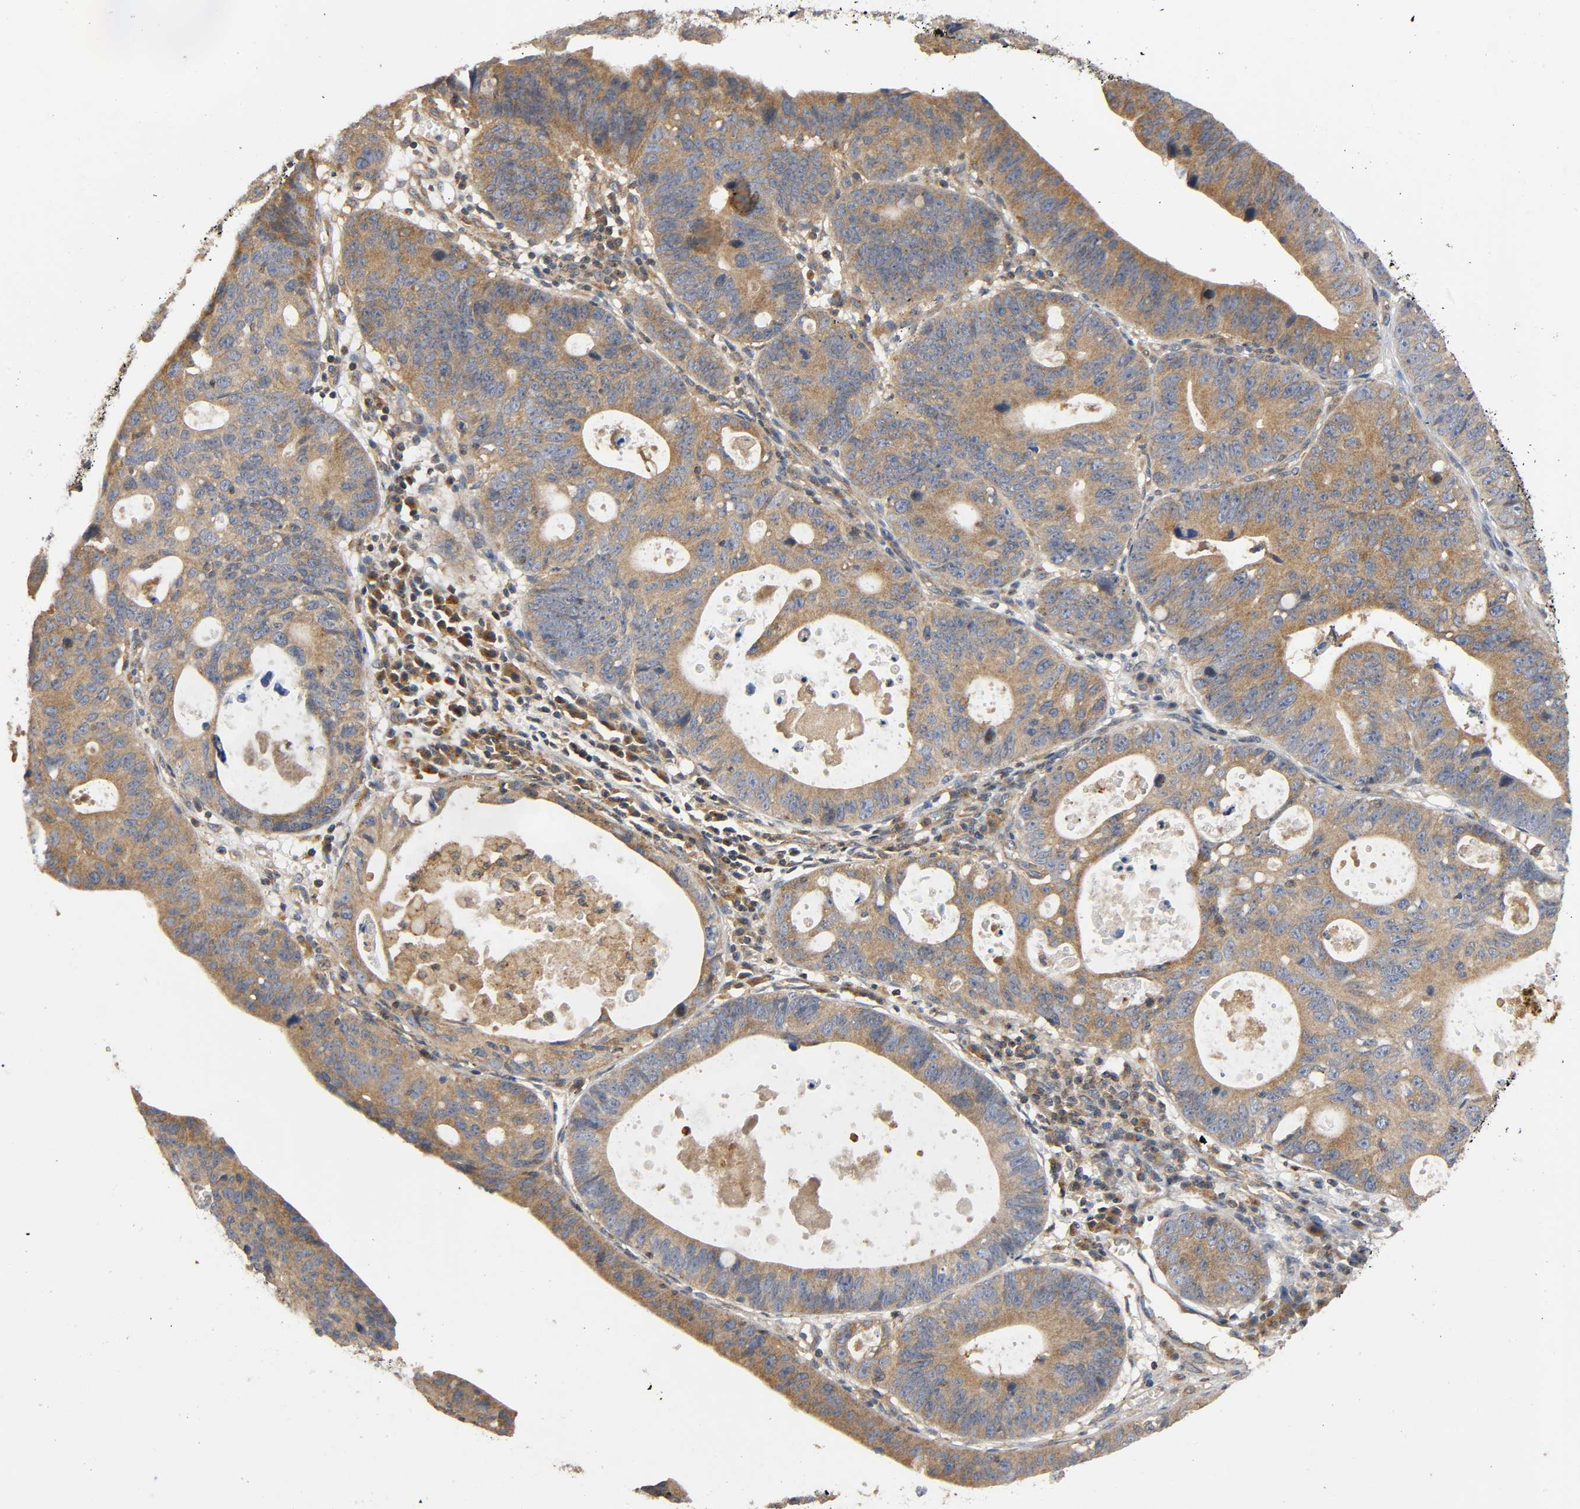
{"staining": {"intensity": "moderate", "quantity": ">75%", "location": "cytoplasmic/membranous"}, "tissue": "stomach cancer", "cell_type": "Tumor cells", "image_type": "cancer", "snomed": [{"axis": "morphology", "description": "Adenocarcinoma, NOS"}, {"axis": "topography", "description": "Stomach"}], "caption": "Protein staining shows moderate cytoplasmic/membranous staining in about >75% of tumor cells in stomach cancer (adenocarcinoma).", "gene": "IKBKB", "patient": {"sex": "male", "age": 59}}